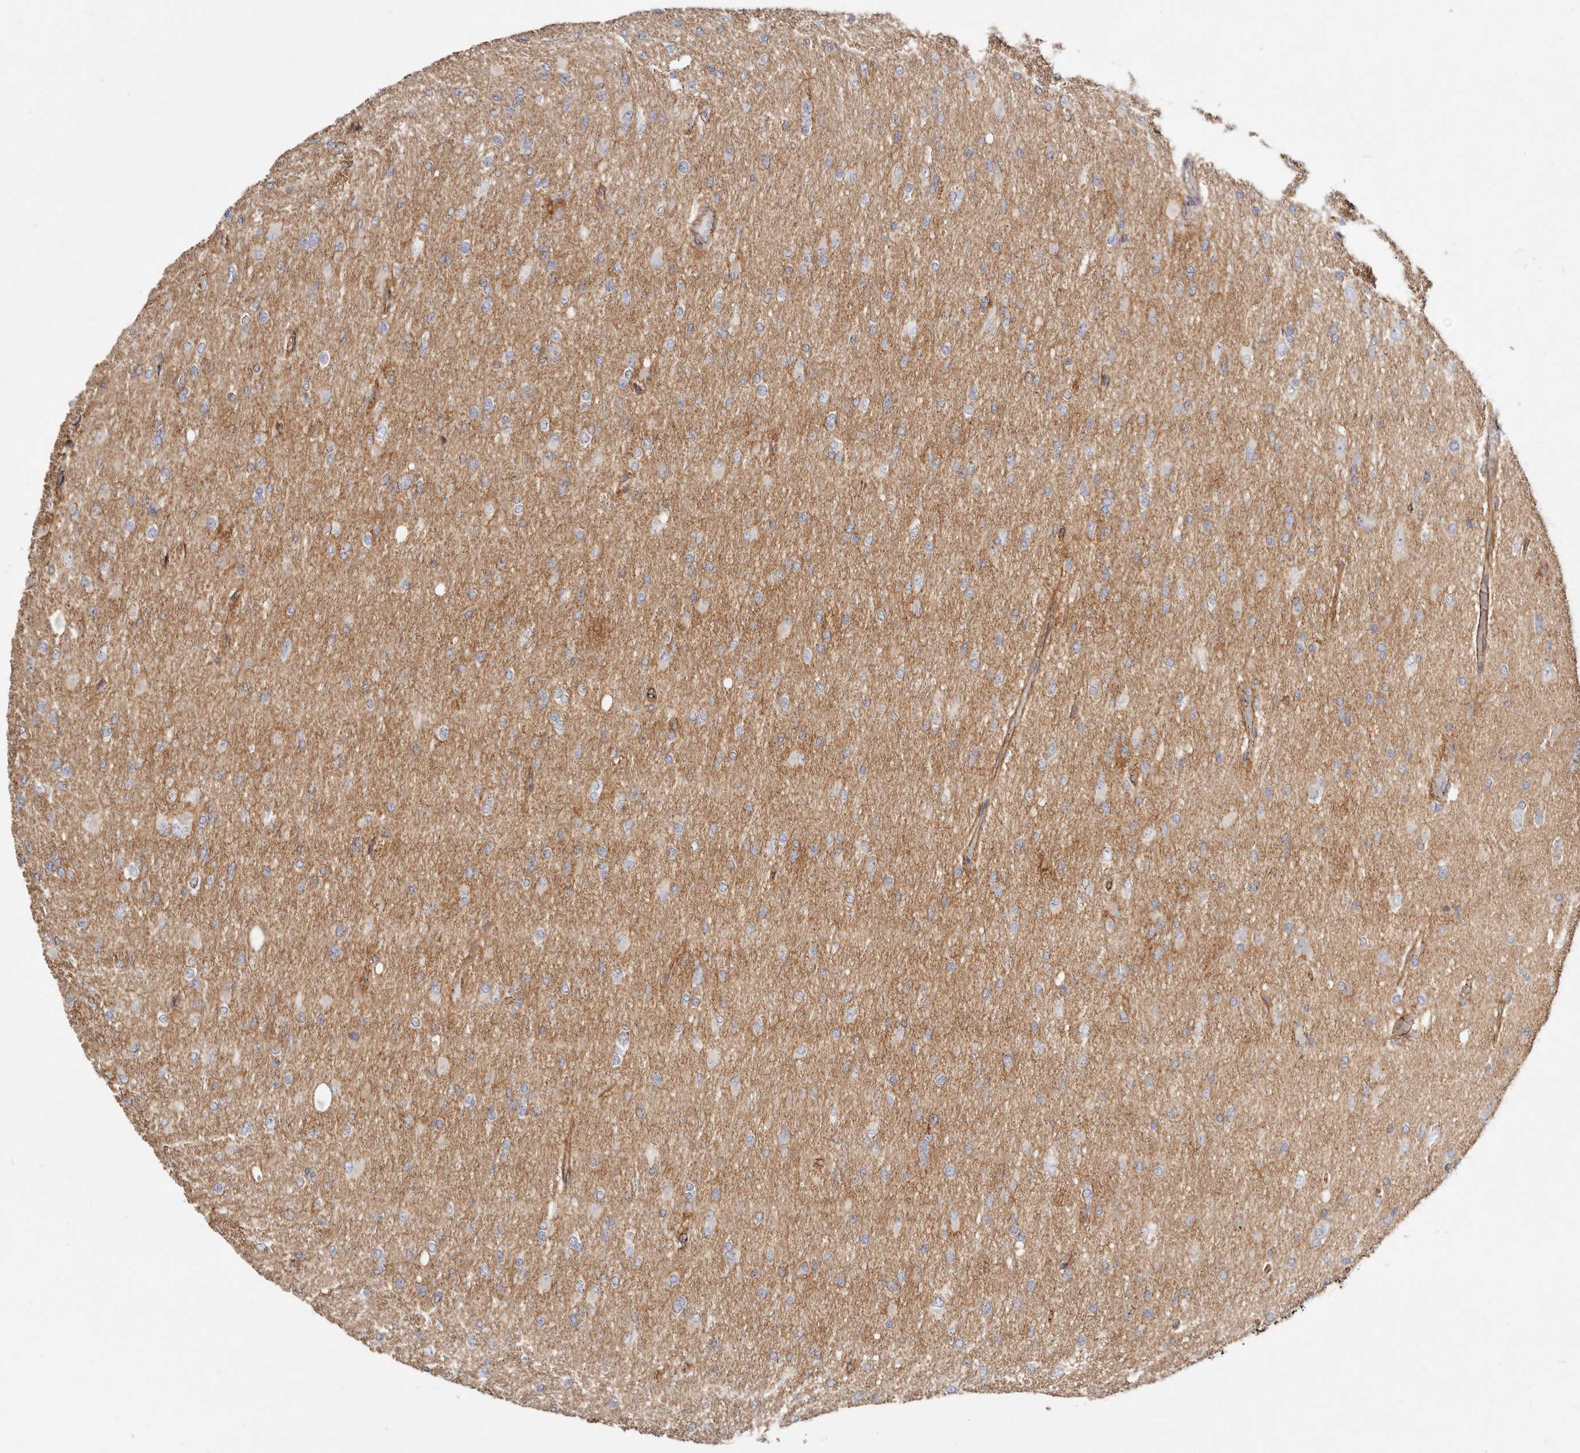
{"staining": {"intensity": "negative", "quantity": "none", "location": "none"}, "tissue": "glioma", "cell_type": "Tumor cells", "image_type": "cancer", "snomed": [{"axis": "morphology", "description": "Glioma, malignant, High grade"}, {"axis": "topography", "description": "Cerebral cortex"}], "caption": "Image shows no protein staining in tumor cells of glioma tissue.", "gene": "CTNNB1", "patient": {"sex": "female", "age": 36}}